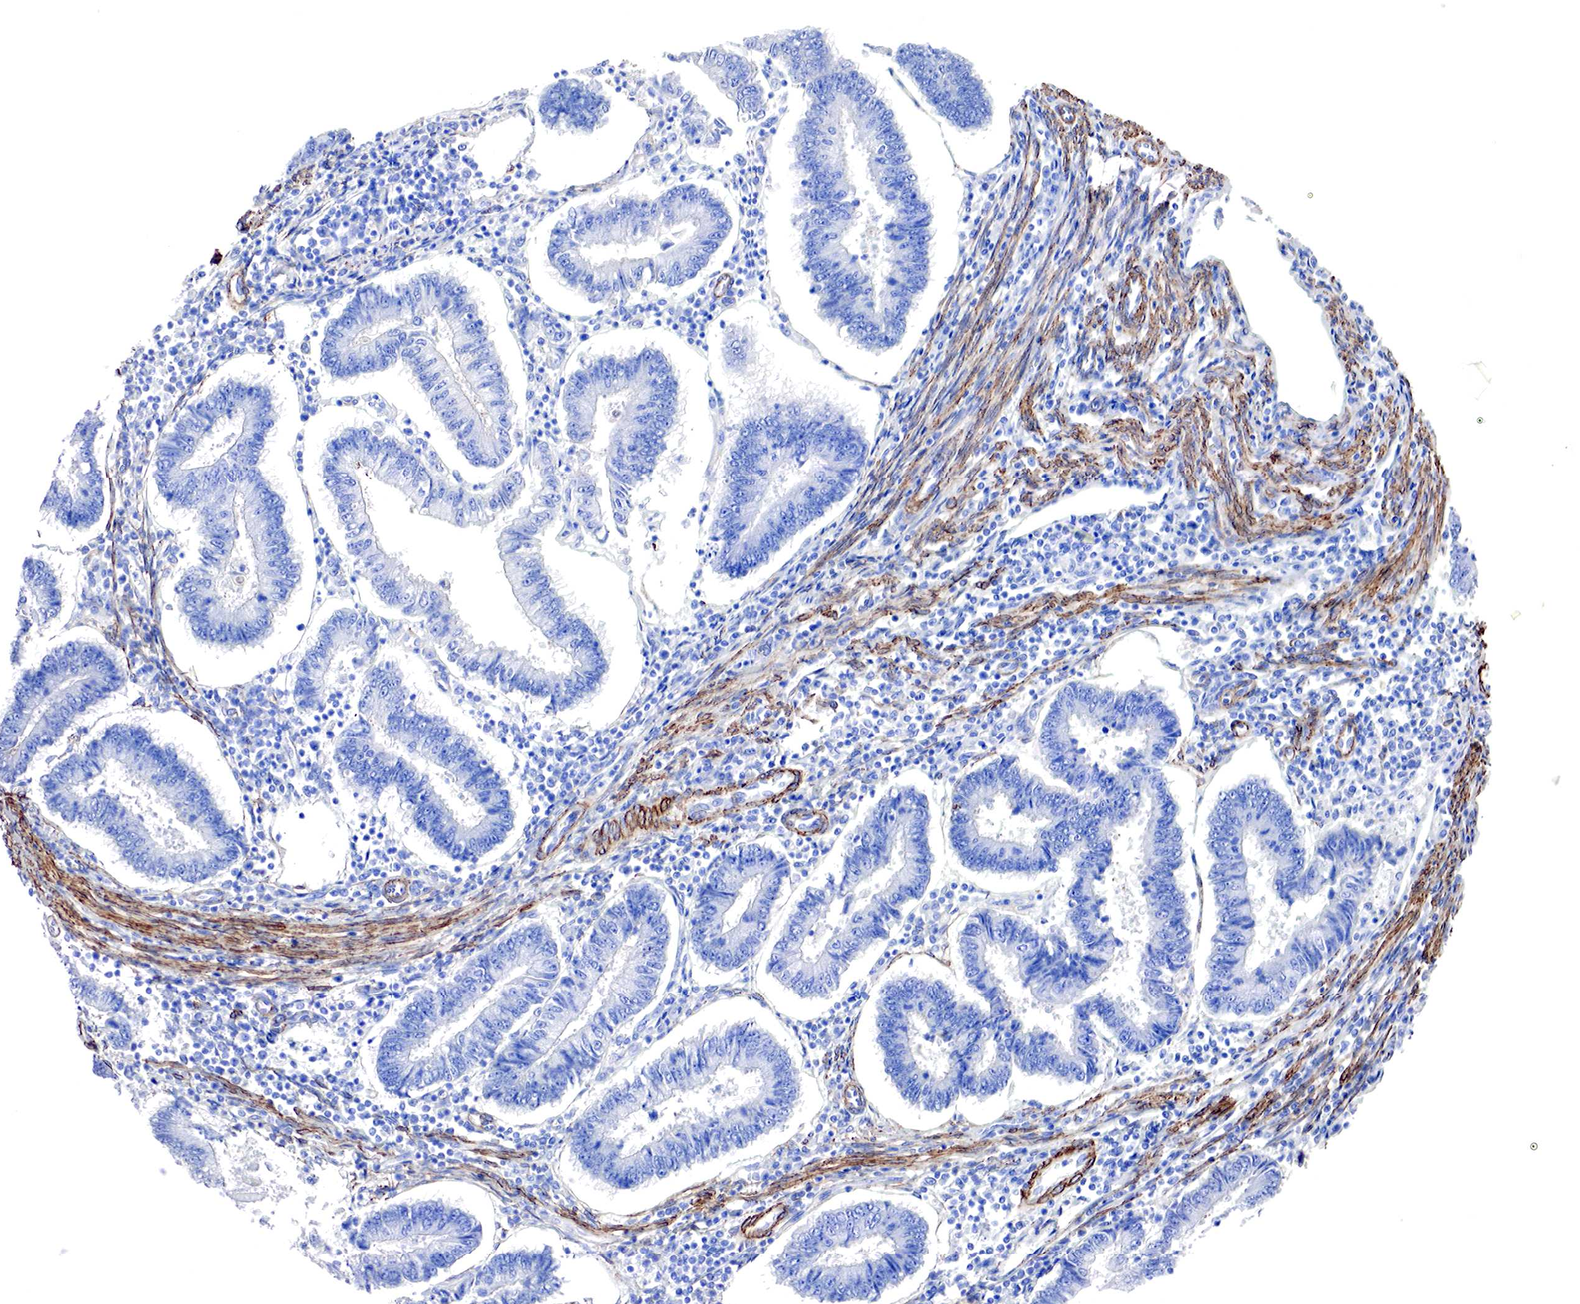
{"staining": {"intensity": "negative", "quantity": "none", "location": "none"}, "tissue": "endometrial cancer", "cell_type": "Tumor cells", "image_type": "cancer", "snomed": [{"axis": "morphology", "description": "Adenocarcinoma, NOS"}, {"axis": "topography", "description": "Endometrium"}], "caption": "Endometrial adenocarcinoma was stained to show a protein in brown. There is no significant positivity in tumor cells.", "gene": "TPM1", "patient": {"sex": "female", "age": 75}}